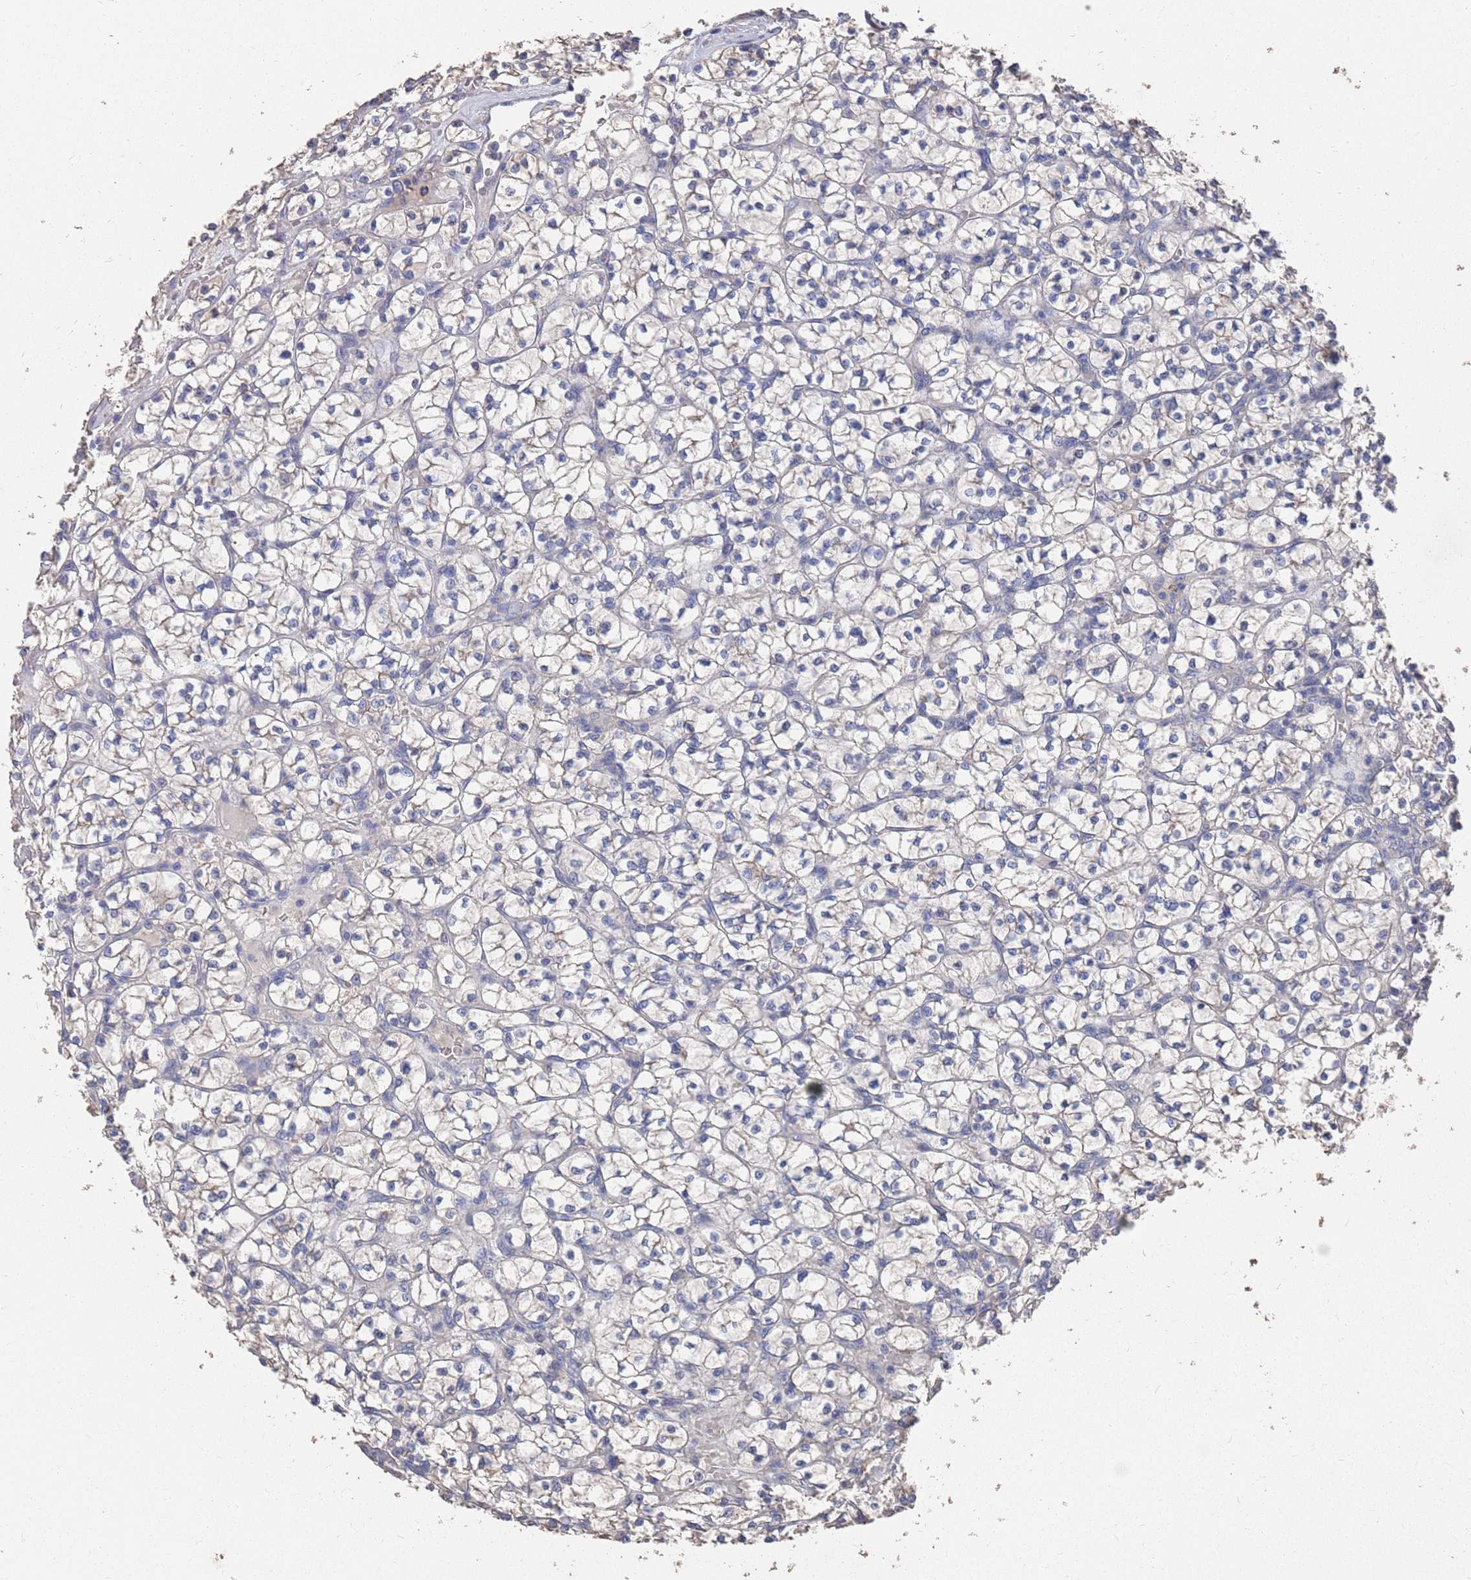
{"staining": {"intensity": "negative", "quantity": "none", "location": "none"}, "tissue": "renal cancer", "cell_type": "Tumor cells", "image_type": "cancer", "snomed": [{"axis": "morphology", "description": "Adenocarcinoma, NOS"}, {"axis": "topography", "description": "Kidney"}], "caption": "The immunohistochemistry photomicrograph has no significant expression in tumor cells of adenocarcinoma (renal) tissue. (Immunohistochemistry, brightfield microscopy, high magnification).", "gene": "BTBD18", "patient": {"sex": "female", "age": 64}}